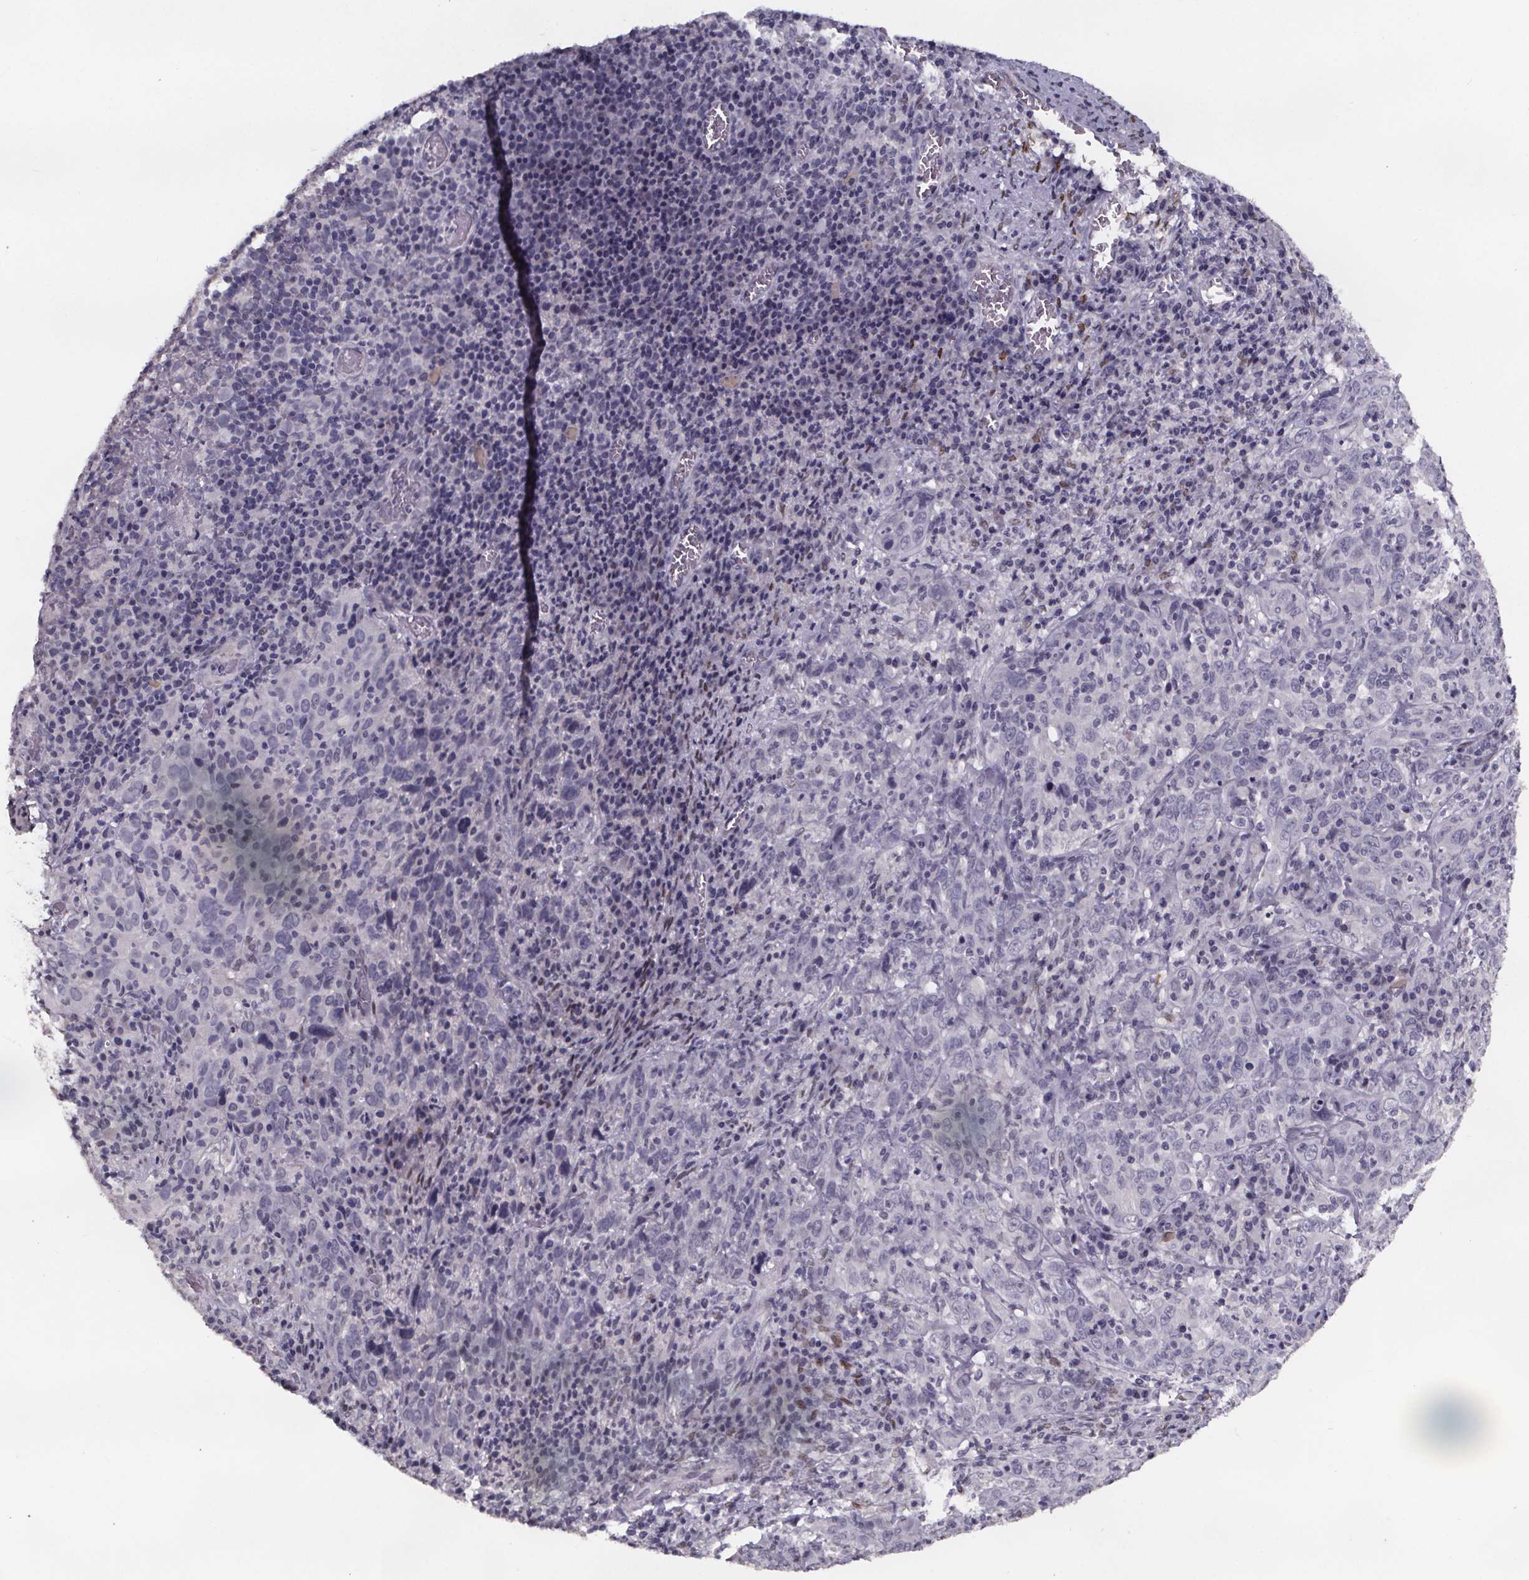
{"staining": {"intensity": "negative", "quantity": "none", "location": "none"}, "tissue": "cervical cancer", "cell_type": "Tumor cells", "image_type": "cancer", "snomed": [{"axis": "morphology", "description": "Squamous cell carcinoma, NOS"}, {"axis": "topography", "description": "Cervix"}], "caption": "This is an IHC image of cervical squamous cell carcinoma. There is no expression in tumor cells.", "gene": "AR", "patient": {"sex": "female", "age": 46}}